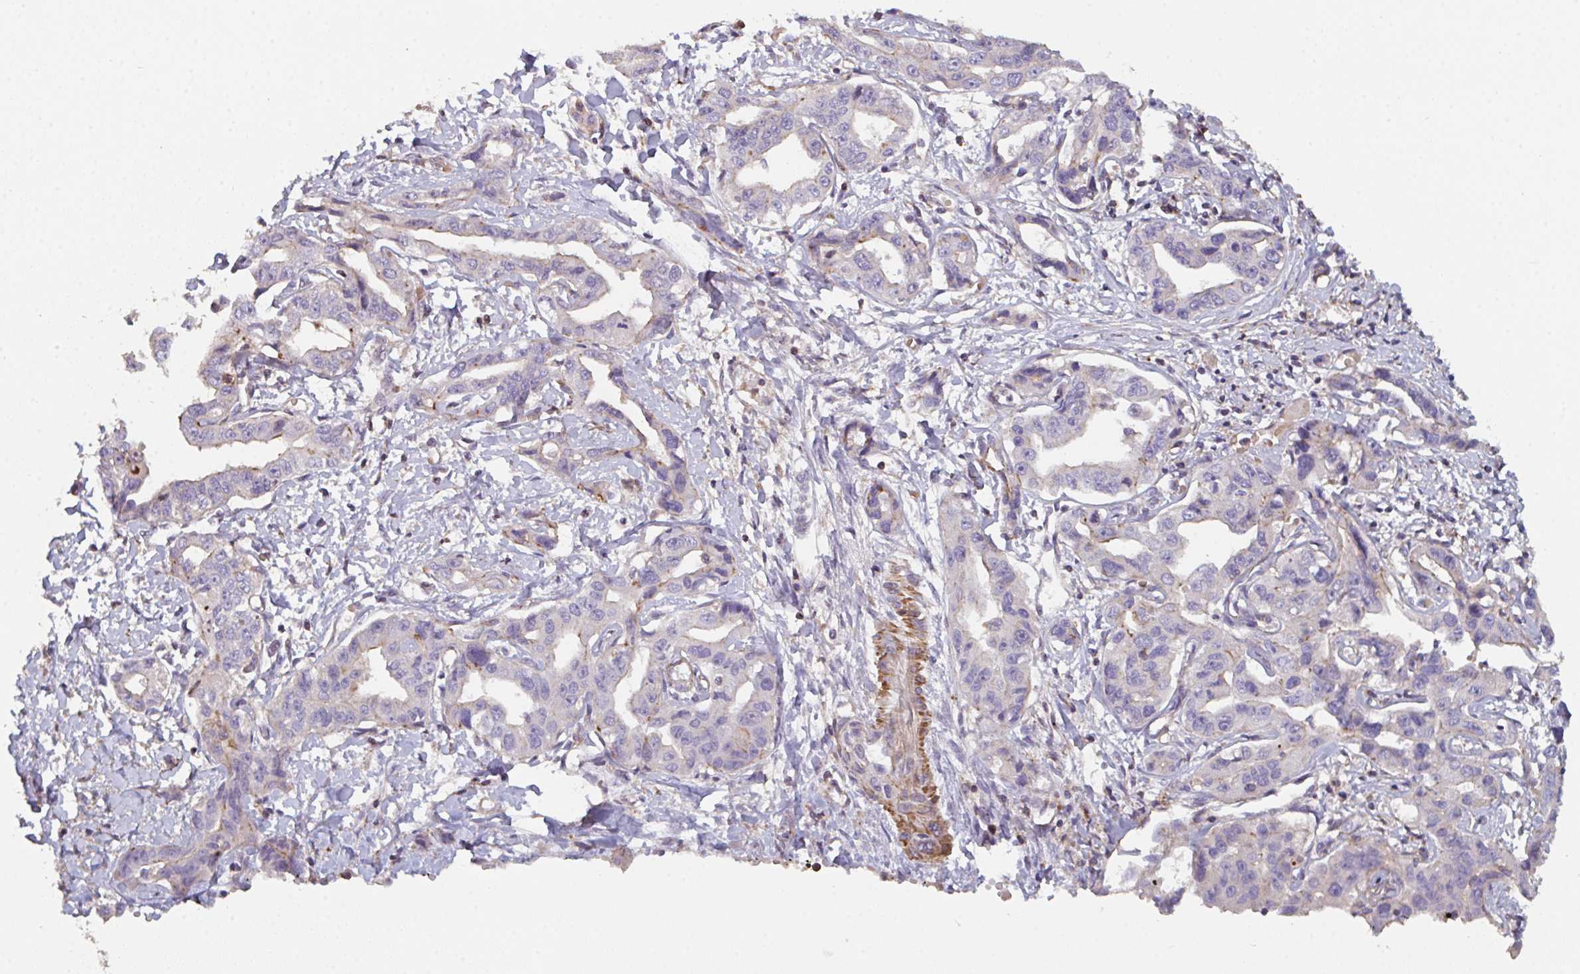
{"staining": {"intensity": "negative", "quantity": "none", "location": "none"}, "tissue": "liver cancer", "cell_type": "Tumor cells", "image_type": "cancer", "snomed": [{"axis": "morphology", "description": "Cholangiocarcinoma"}, {"axis": "topography", "description": "Liver"}], "caption": "Liver cancer (cholangiocarcinoma) was stained to show a protein in brown. There is no significant positivity in tumor cells.", "gene": "FZD2", "patient": {"sex": "male", "age": 59}}